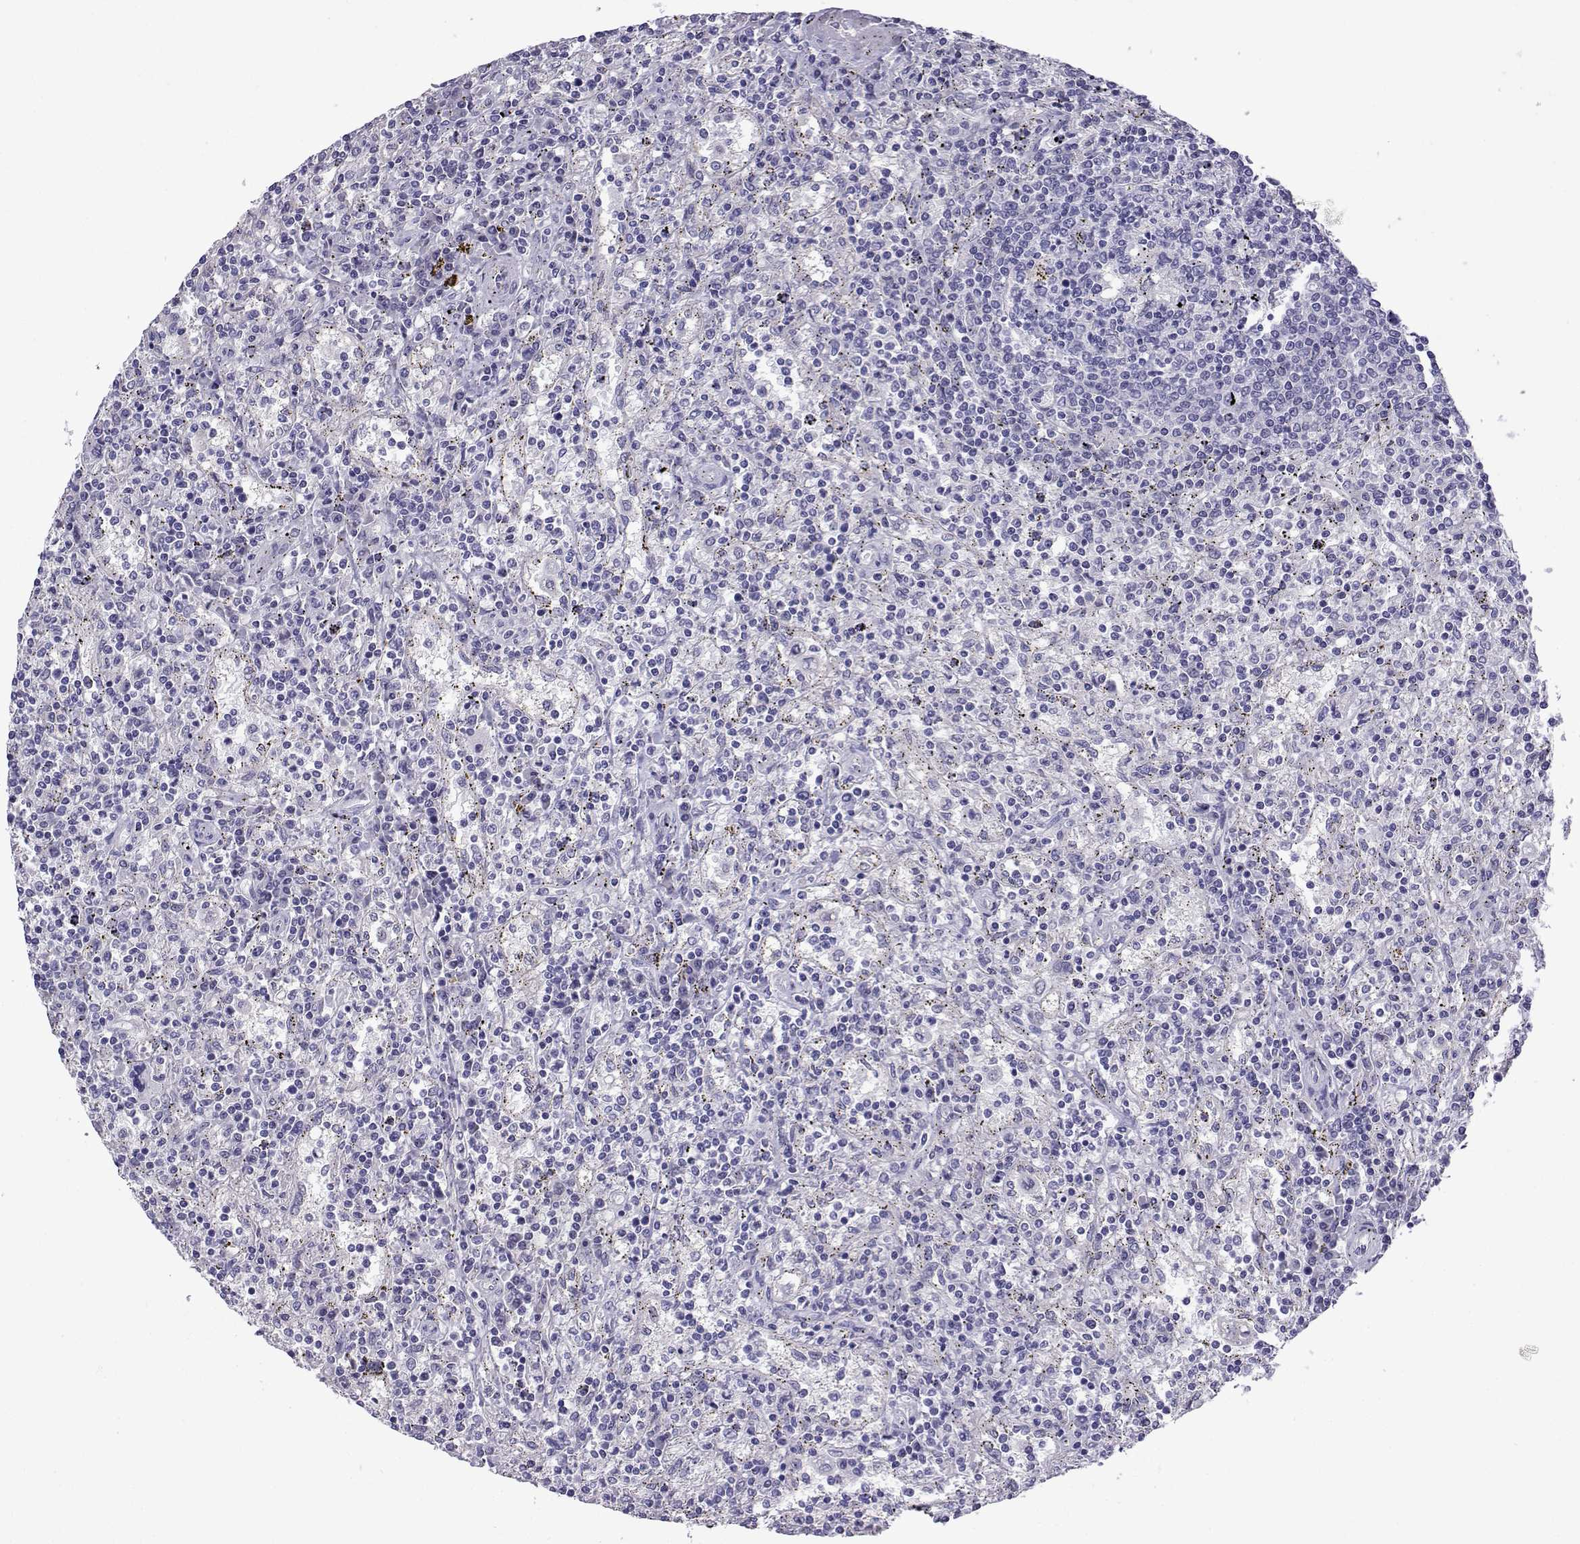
{"staining": {"intensity": "negative", "quantity": "none", "location": "none"}, "tissue": "lymphoma", "cell_type": "Tumor cells", "image_type": "cancer", "snomed": [{"axis": "morphology", "description": "Malignant lymphoma, non-Hodgkin's type, Low grade"}, {"axis": "topography", "description": "Spleen"}], "caption": "DAB (3,3'-diaminobenzidine) immunohistochemical staining of malignant lymphoma, non-Hodgkin's type (low-grade) exhibits no significant positivity in tumor cells.", "gene": "CFAP70", "patient": {"sex": "male", "age": 62}}